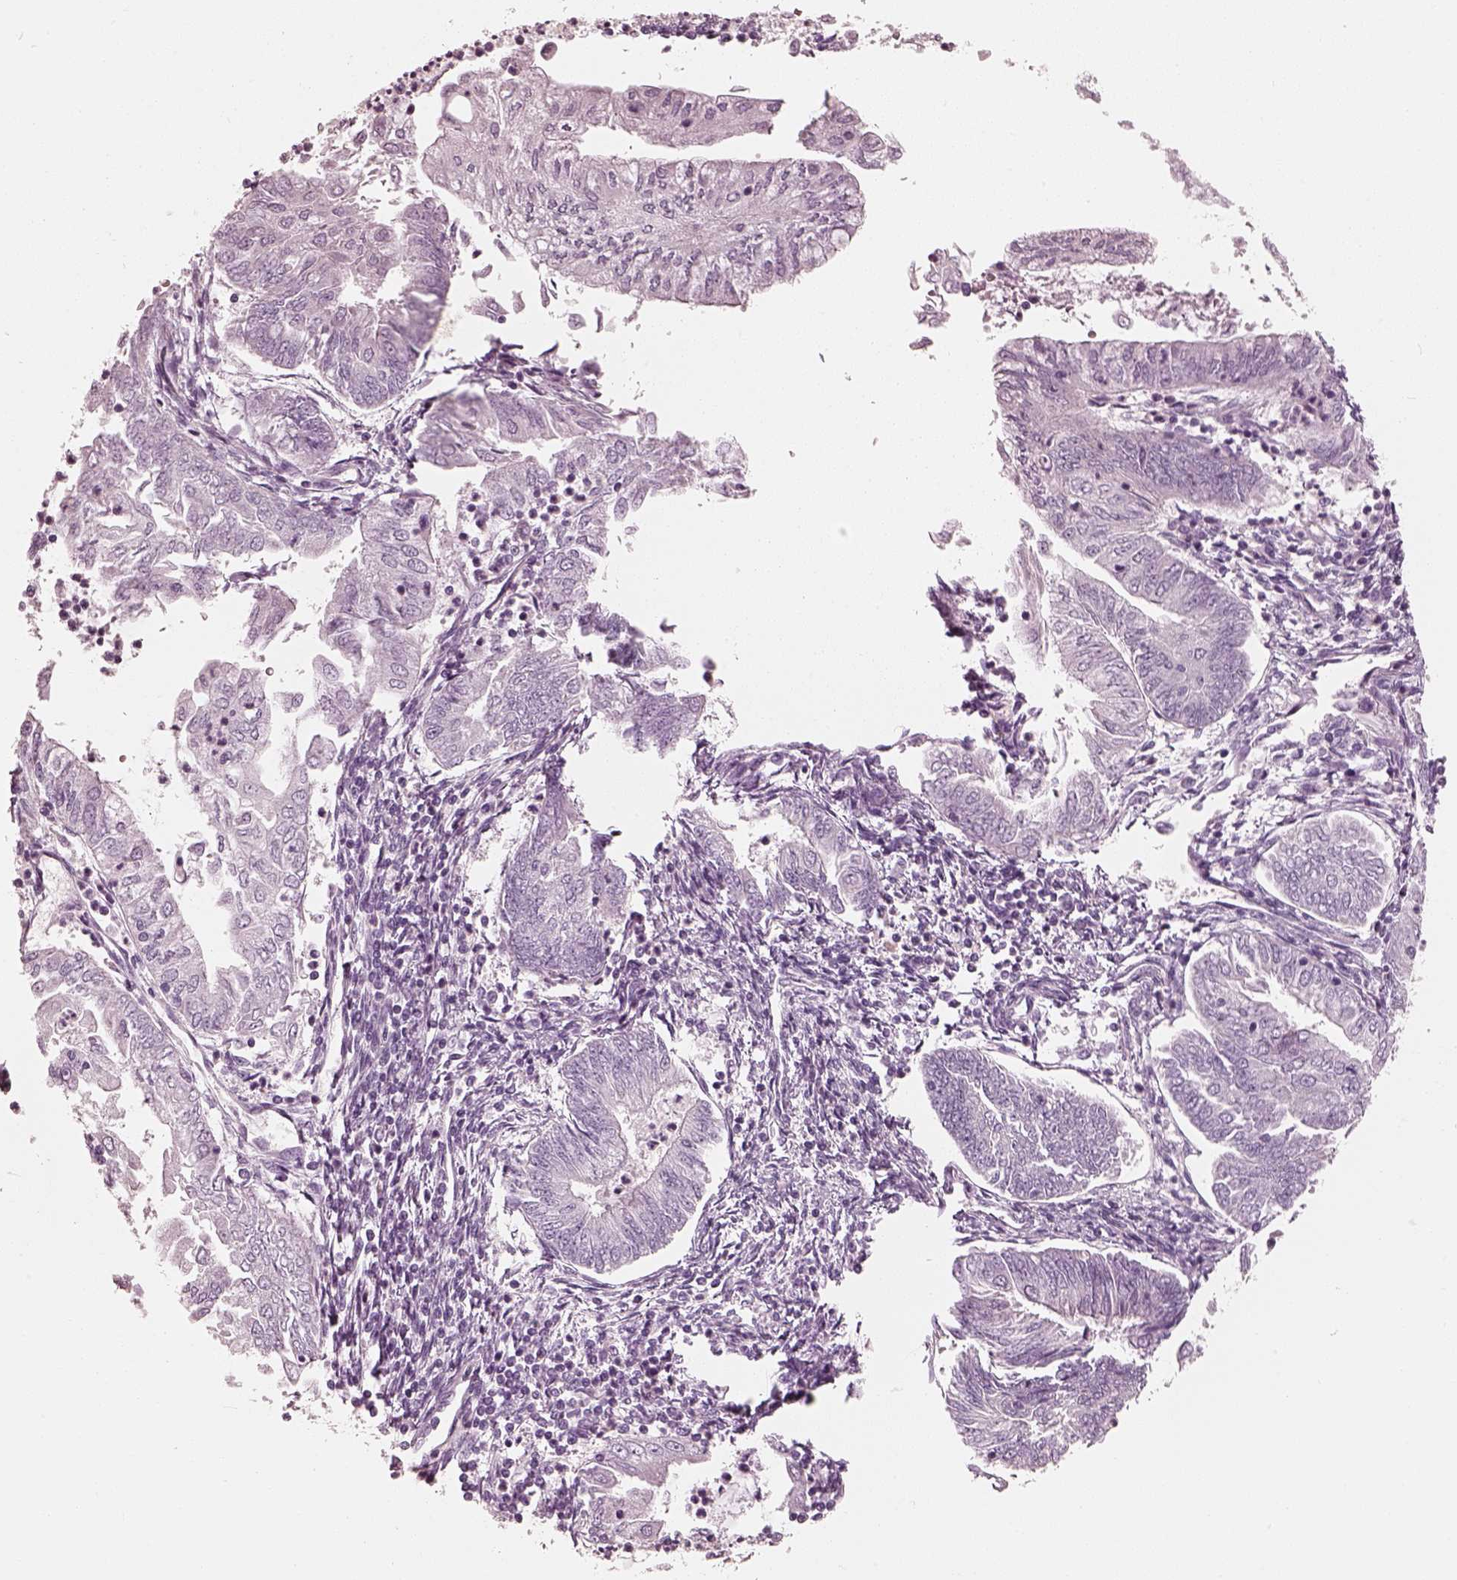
{"staining": {"intensity": "negative", "quantity": "none", "location": "none"}, "tissue": "endometrial cancer", "cell_type": "Tumor cells", "image_type": "cancer", "snomed": [{"axis": "morphology", "description": "Adenocarcinoma, NOS"}, {"axis": "topography", "description": "Endometrium"}], "caption": "A high-resolution image shows IHC staining of endometrial cancer, which reveals no significant staining in tumor cells.", "gene": "R3HDML", "patient": {"sex": "female", "age": 55}}